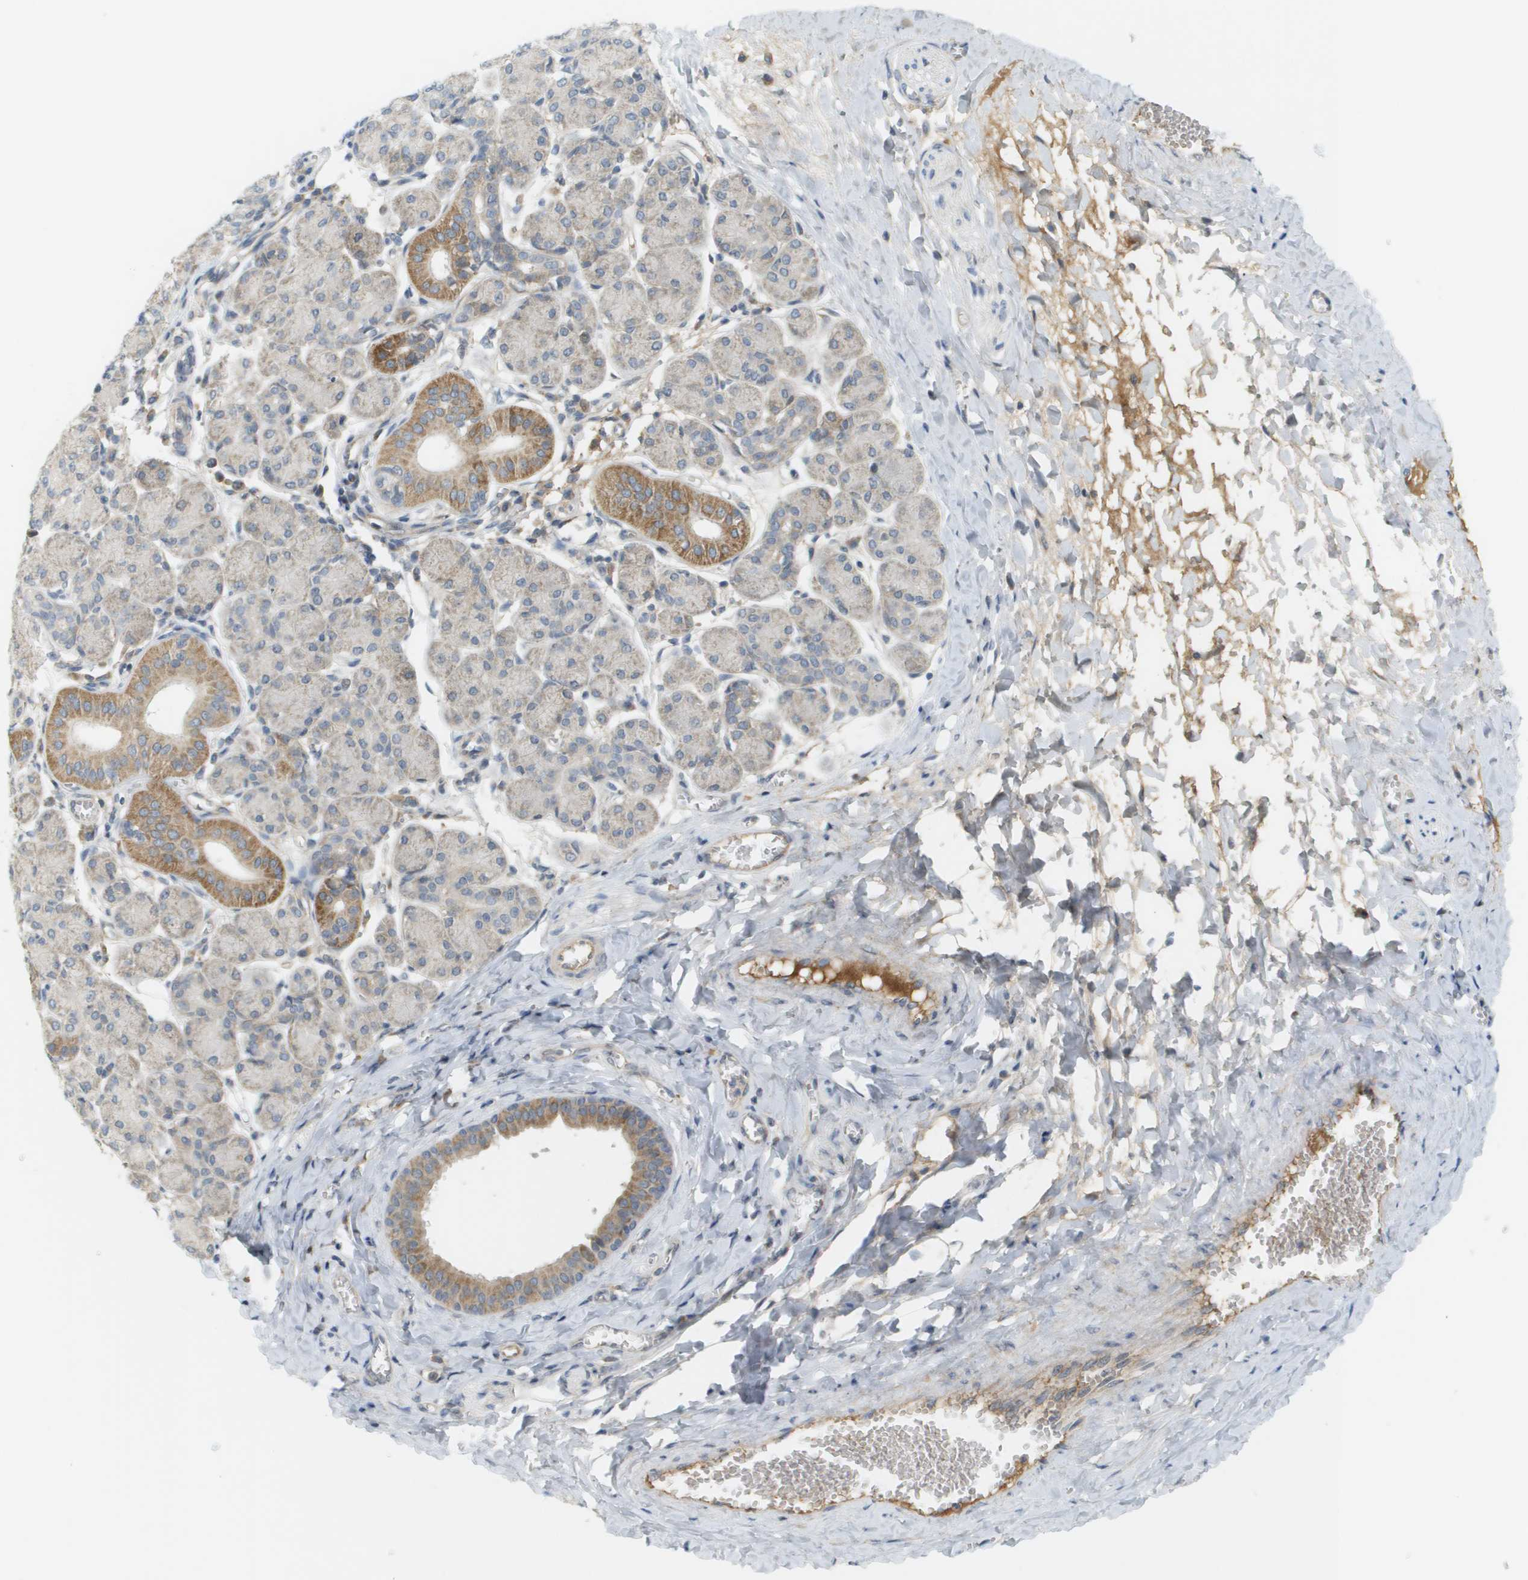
{"staining": {"intensity": "moderate", "quantity": "<25%", "location": "cytoplasmic/membranous"}, "tissue": "salivary gland", "cell_type": "Glandular cells", "image_type": "normal", "snomed": [{"axis": "morphology", "description": "Normal tissue, NOS"}, {"axis": "morphology", "description": "Inflammation, NOS"}, {"axis": "topography", "description": "Lymph node"}, {"axis": "topography", "description": "Salivary gland"}], "caption": "This image exhibits immunohistochemistry (IHC) staining of benign human salivary gland, with low moderate cytoplasmic/membranous staining in approximately <25% of glandular cells.", "gene": "PROC", "patient": {"sex": "male", "age": 3}}